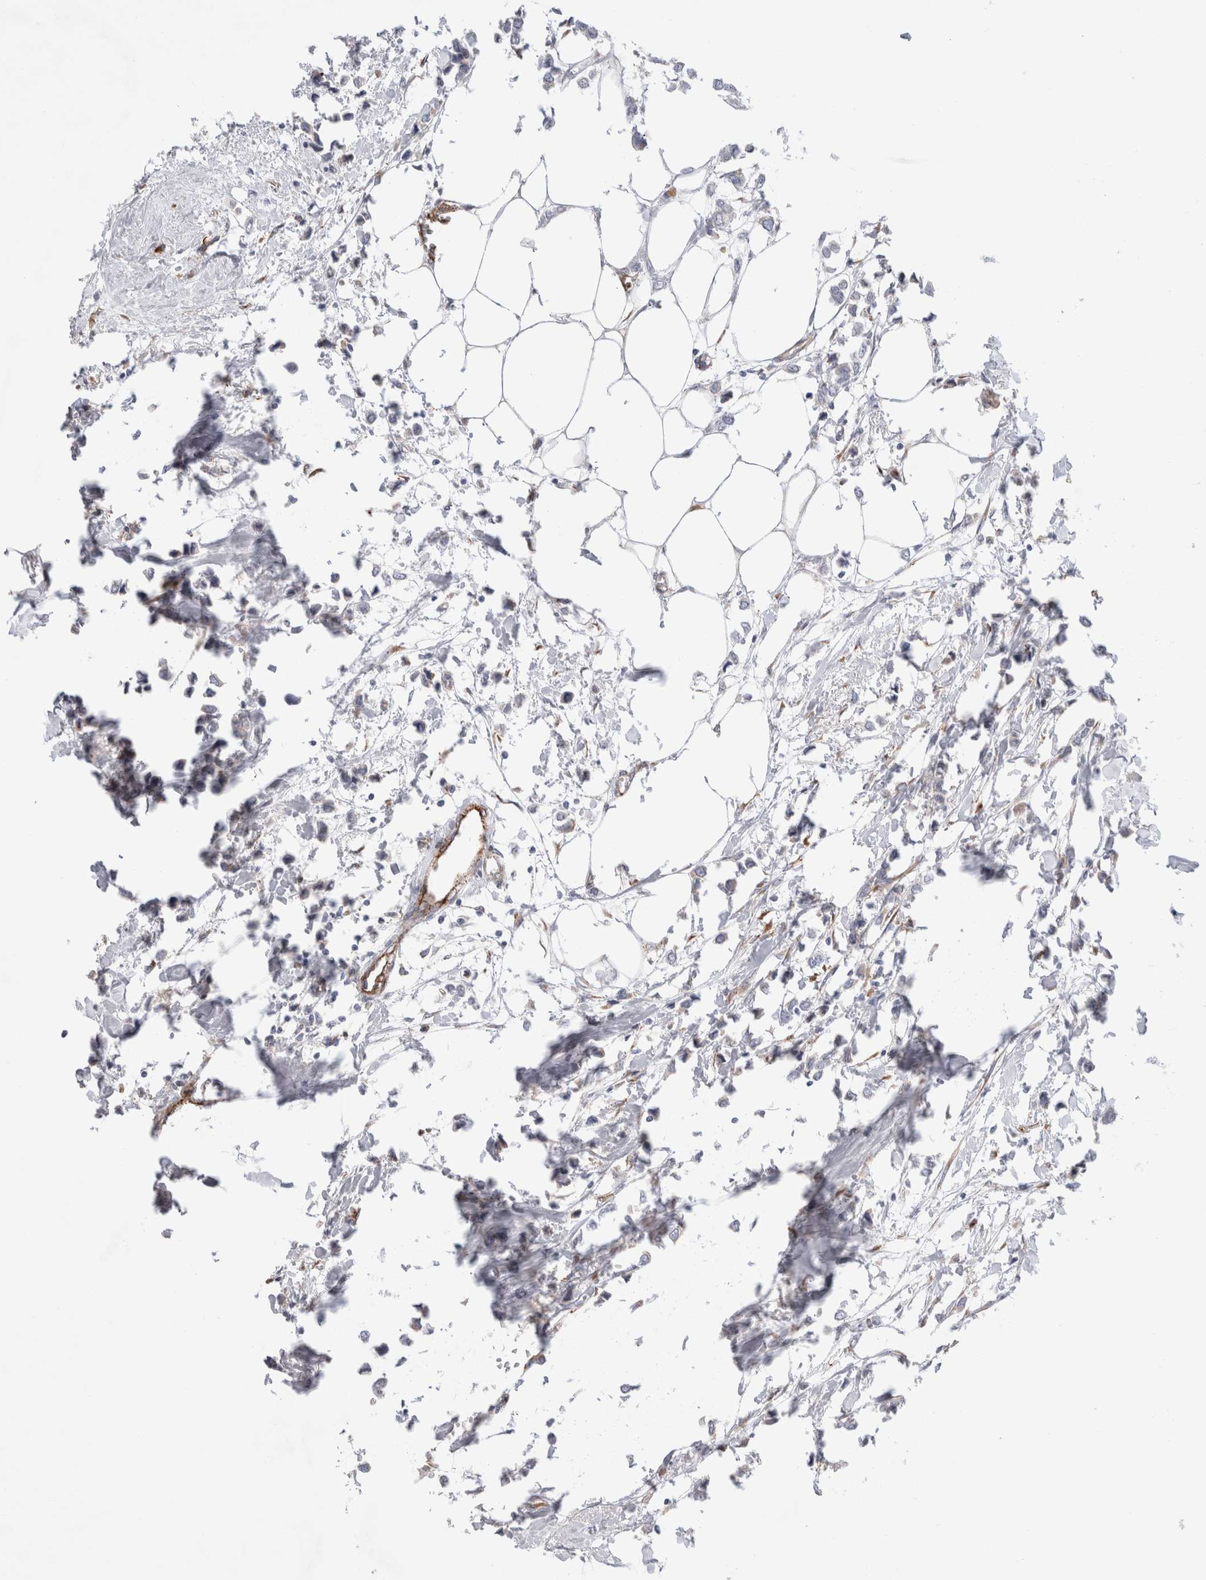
{"staining": {"intensity": "negative", "quantity": "none", "location": "none"}, "tissue": "breast cancer", "cell_type": "Tumor cells", "image_type": "cancer", "snomed": [{"axis": "morphology", "description": "Lobular carcinoma"}, {"axis": "topography", "description": "Breast"}], "caption": "Immunohistochemical staining of breast cancer (lobular carcinoma) displays no significant positivity in tumor cells.", "gene": "CNPY4", "patient": {"sex": "female", "age": 51}}